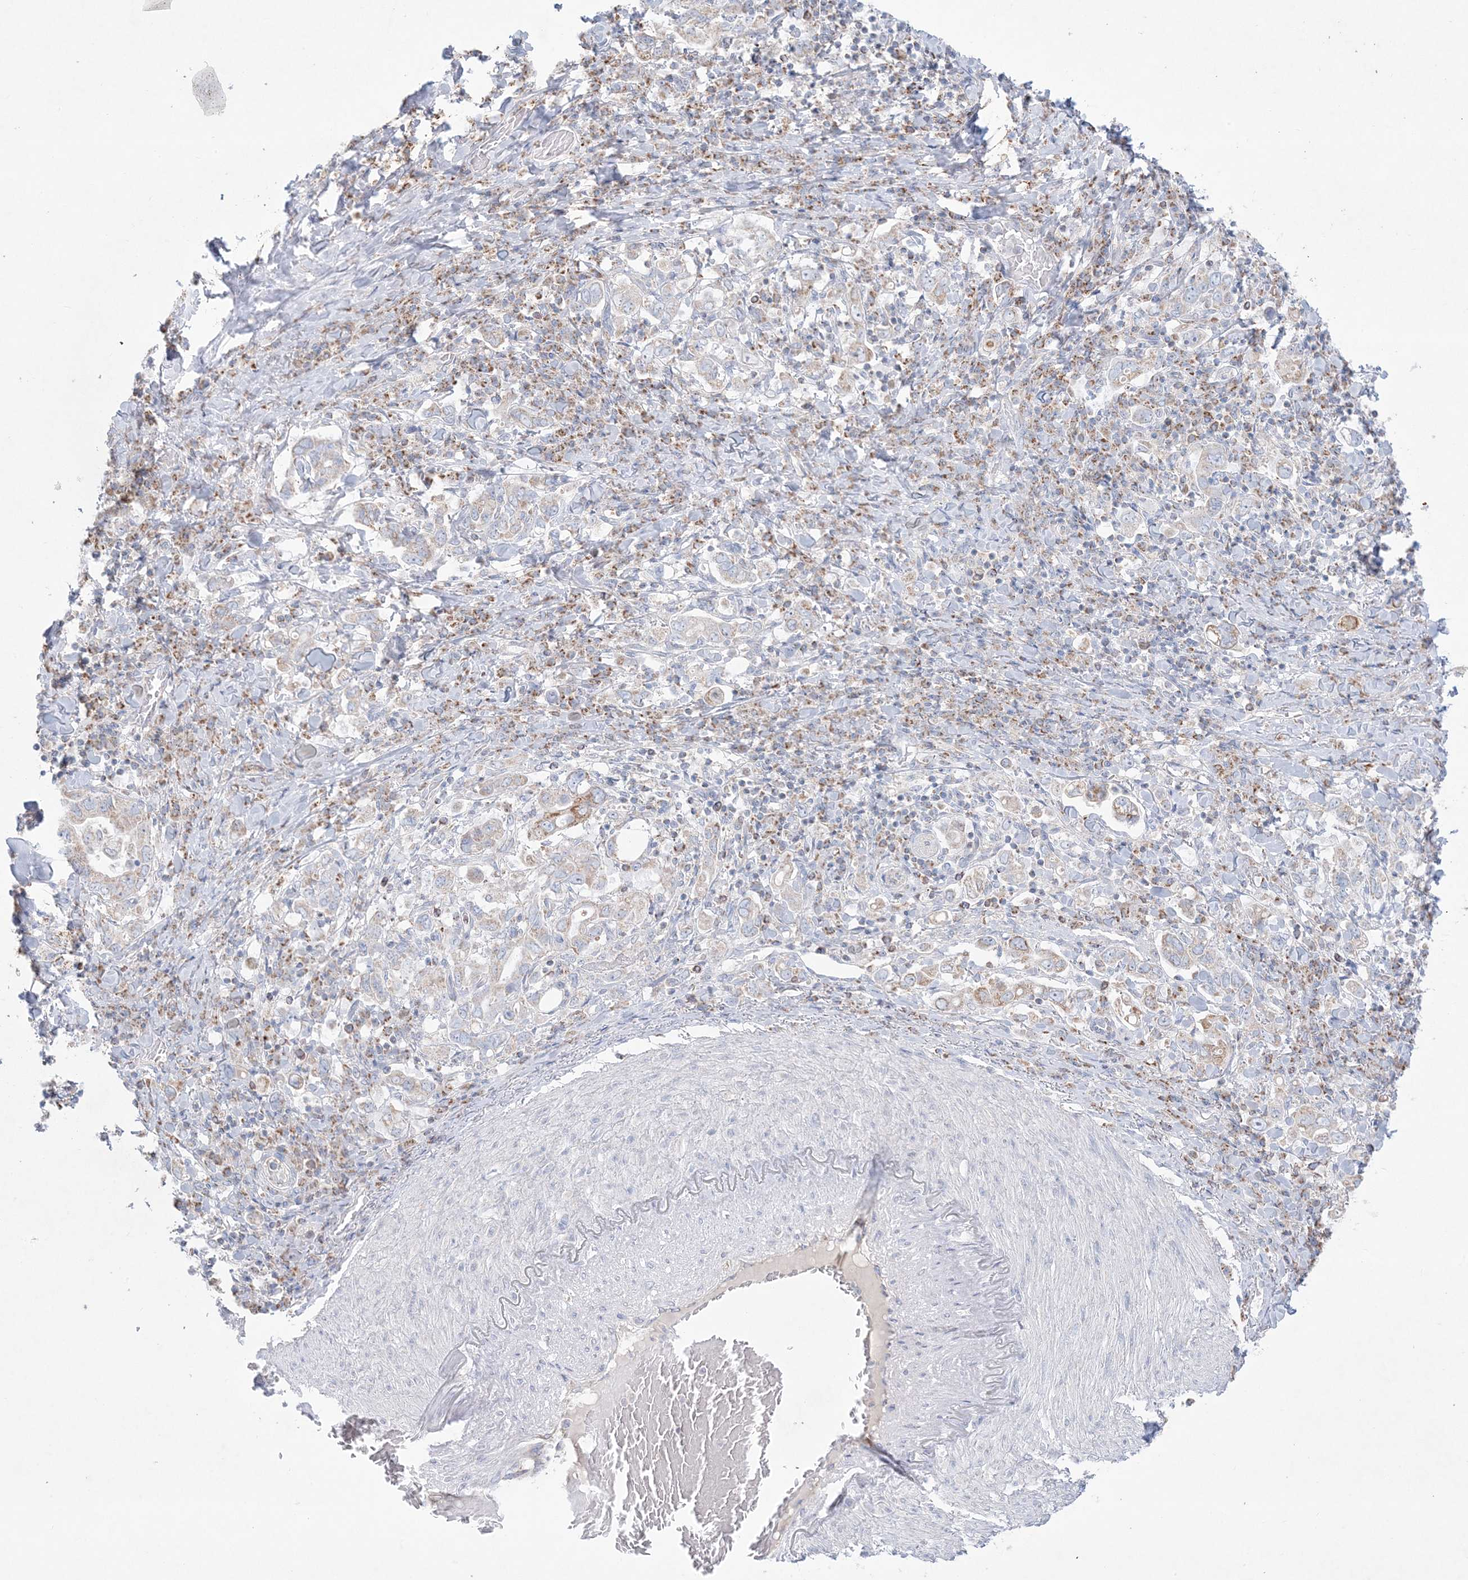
{"staining": {"intensity": "negative", "quantity": "none", "location": "none"}, "tissue": "stomach cancer", "cell_type": "Tumor cells", "image_type": "cancer", "snomed": [{"axis": "morphology", "description": "Adenocarcinoma, NOS"}, {"axis": "topography", "description": "Stomach, upper"}], "caption": "High power microscopy image of an immunohistochemistry (IHC) photomicrograph of stomach cancer (adenocarcinoma), revealing no significant expression in tumor cells.", "gene": "KCTD6", "patient": {"sex": "male", "age": 62}}